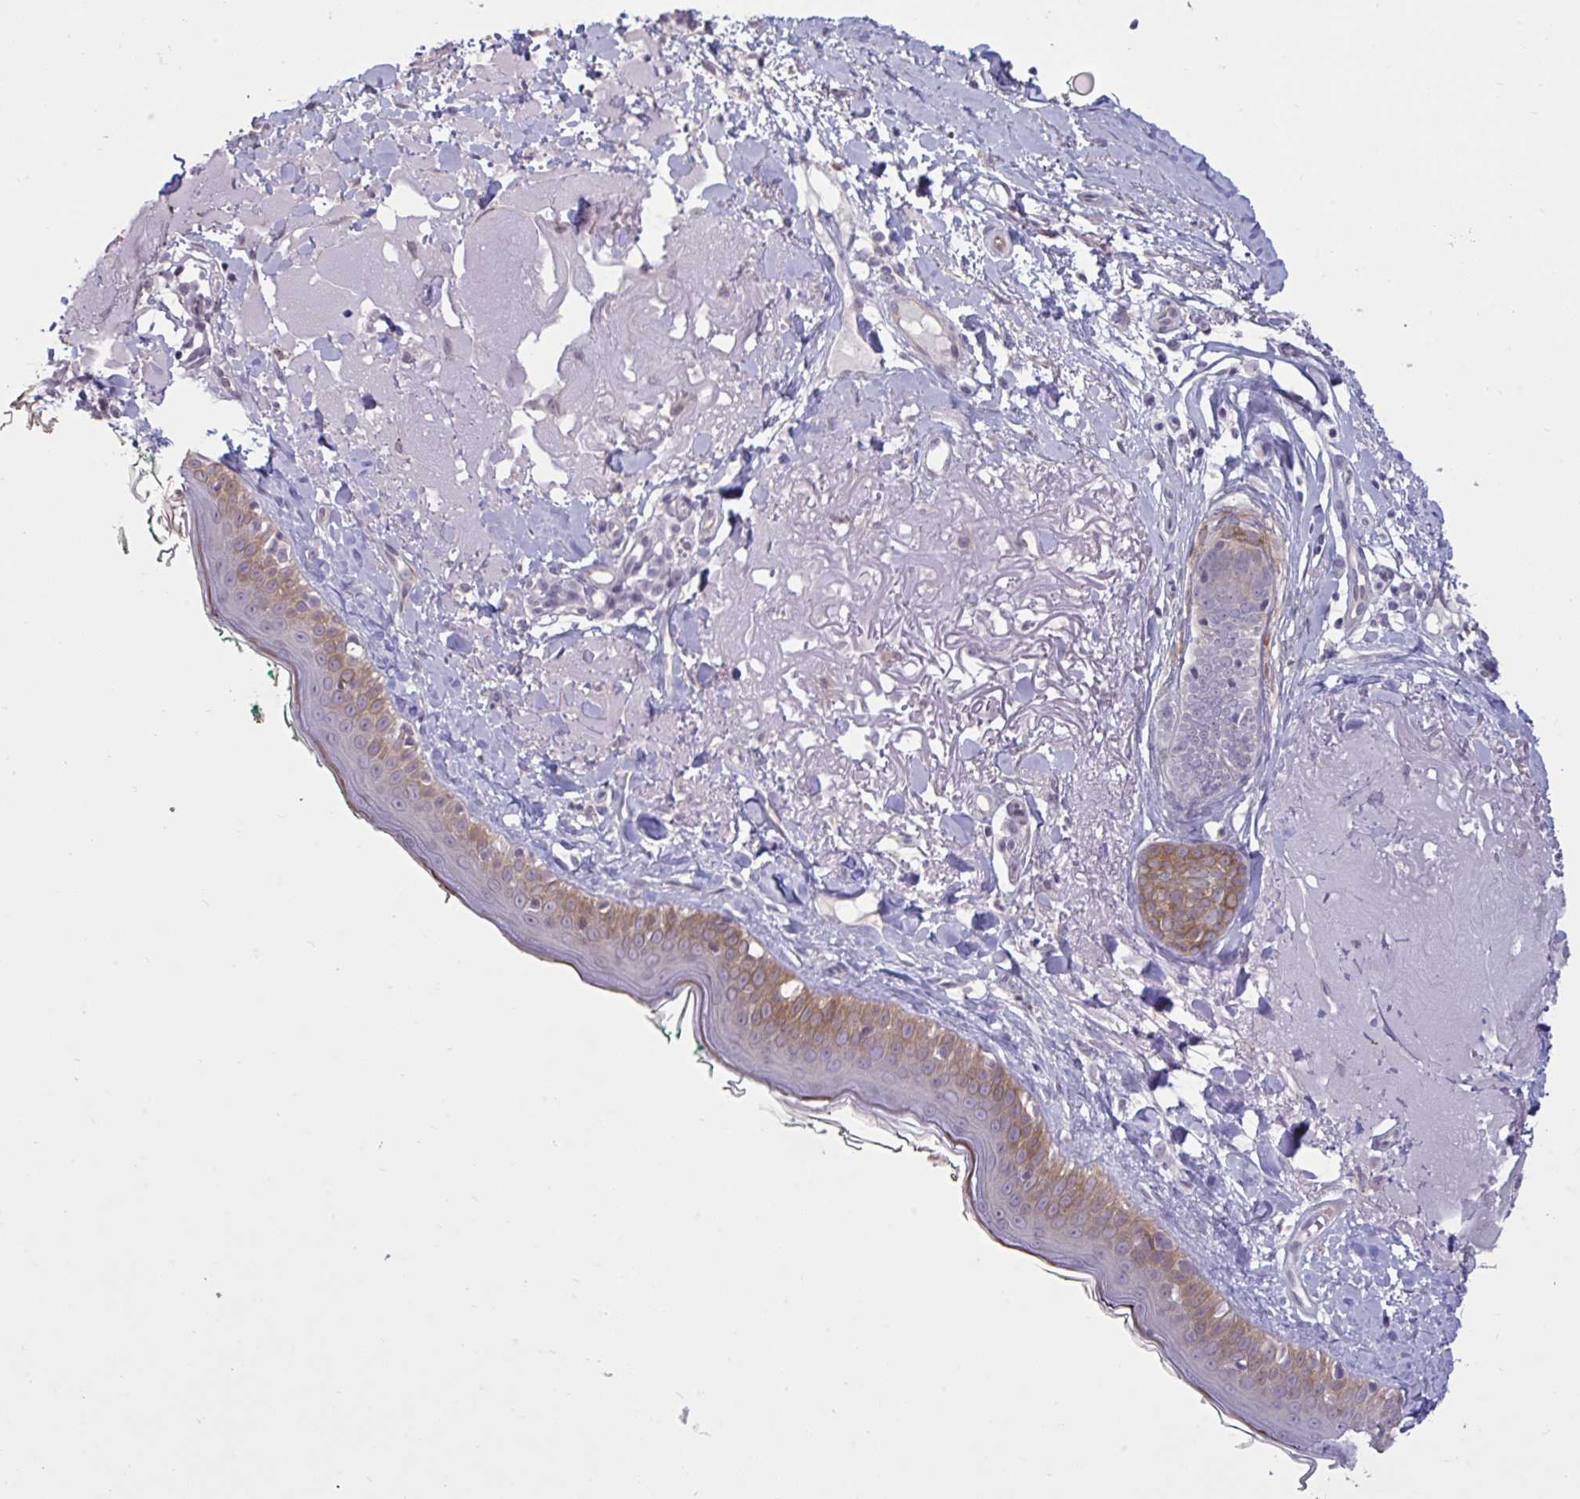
{"staining": {"intensity": "negative", "quantity": "none", "location": "none"}, "tissue": "skin", "cell_type": "Fibroblasts", "image_type": "normal", "snomed": [{"axis": "morphology", "description": "Normal tissue, NOS"}, {"axis": "topography", "description": "Skin"}], "caption": "The histopathology image shows no staining of fibroblasts in unremarkable skin. (DAB immunohistochemistry with hematoxylin counter stain).", "gene": "TBC1D4", "patient": {"sex": "male", "age": 73}}